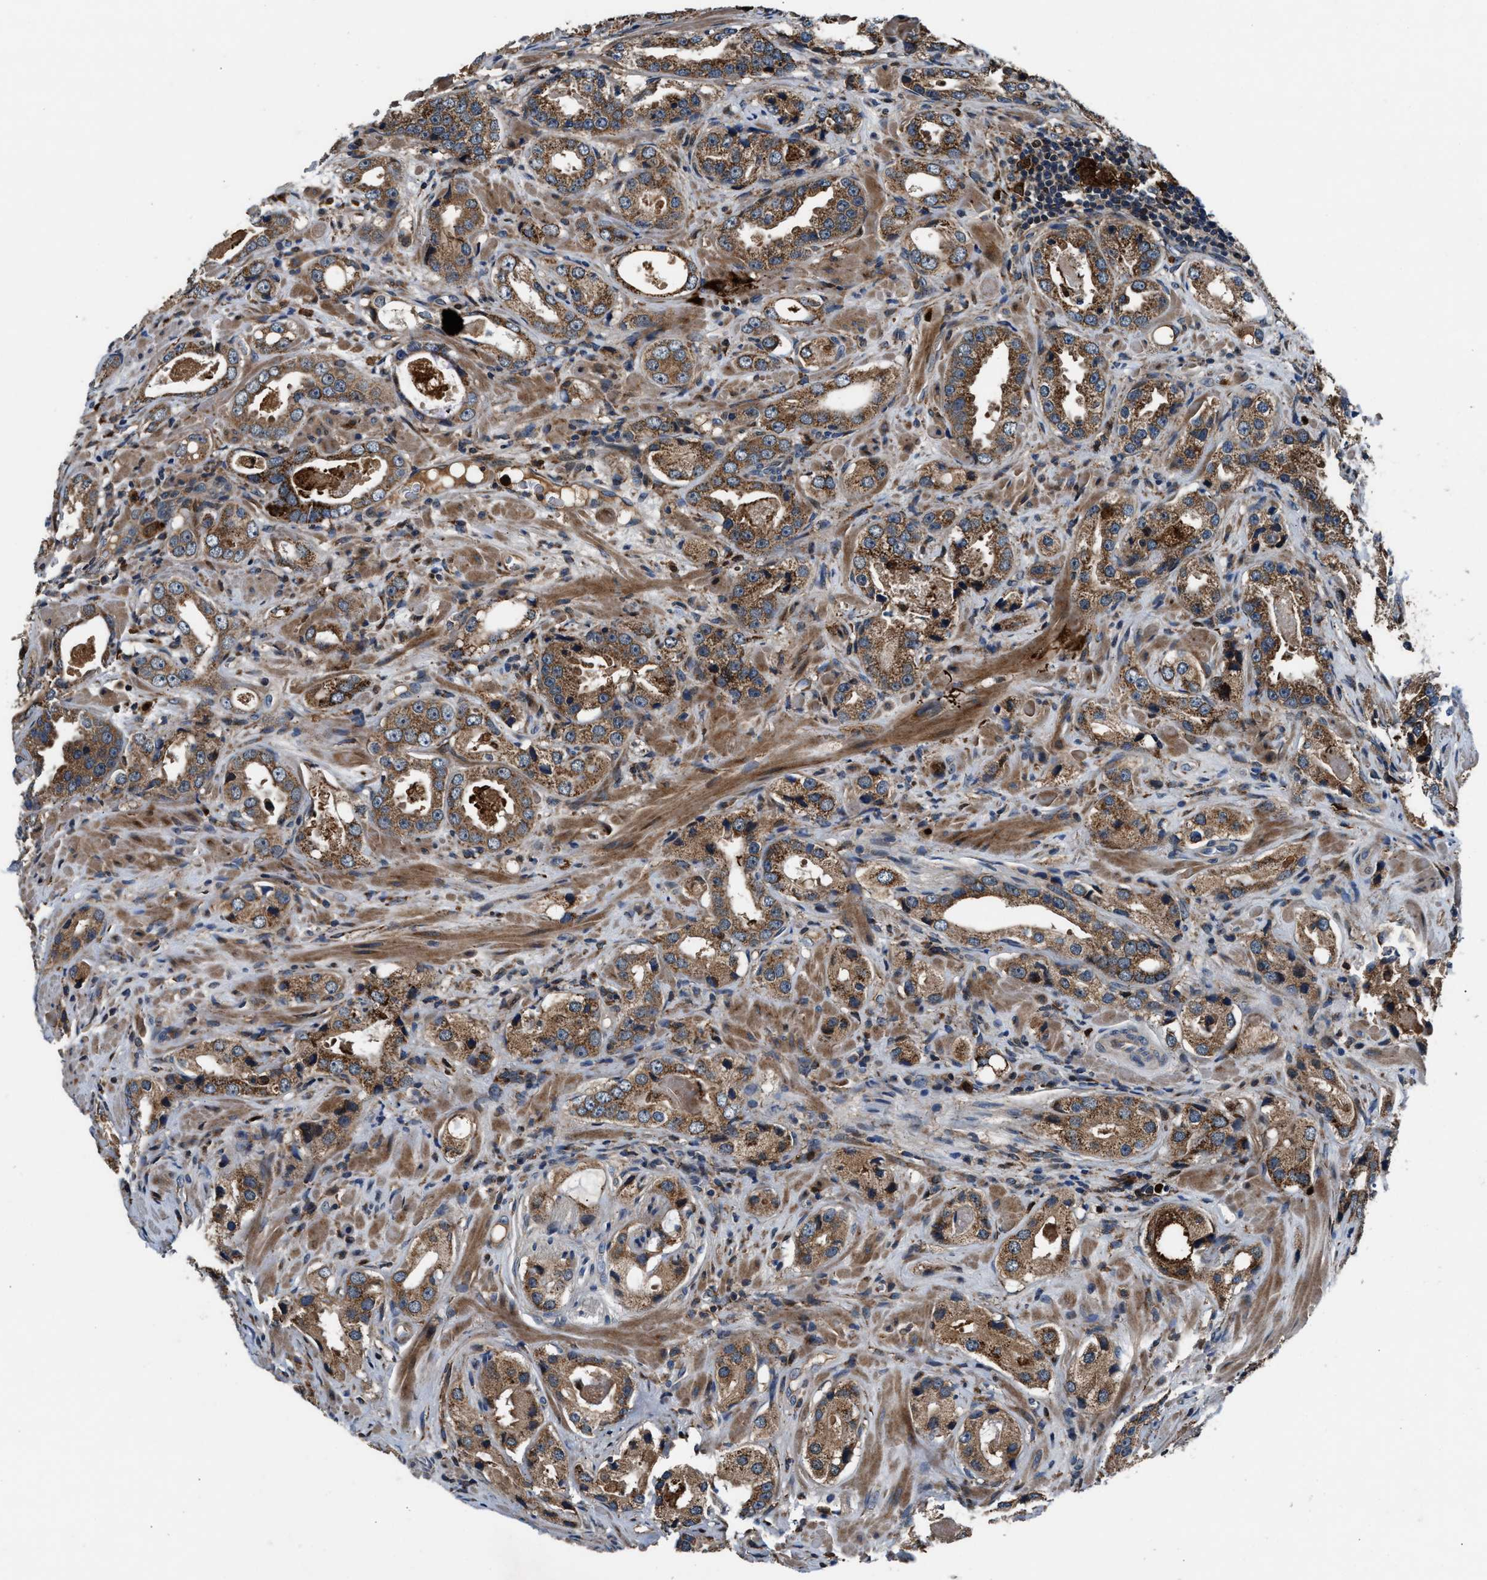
{"staining": {"intensity": "moderate", "quantity": ">75%", "location": "cytoplasmic/membranous"}, "tissue": "prostate cancer", "cell_type": "Tumor cells", "image_type": "cancer", "snomed": [{"axis": "morphology", "description": "Adenocarcinoma, High grade"}, {"axis": "topography", "description": "Prostate"}], "caption": "Immunohistochemistry (IHC) staining of prostate cancer, which shows medium levels of moderate cytoplasmic/membranous expression in approximately >75% of tumor cells indicating moderate cytoplasmic/membranous protein expression. The staining was performed using DAB (brown) for protein detection and nuclei were counterstained in hematoxylin (blue).", "gene": "FAM221A", "patient": {"sex": "male", "age": 63}}